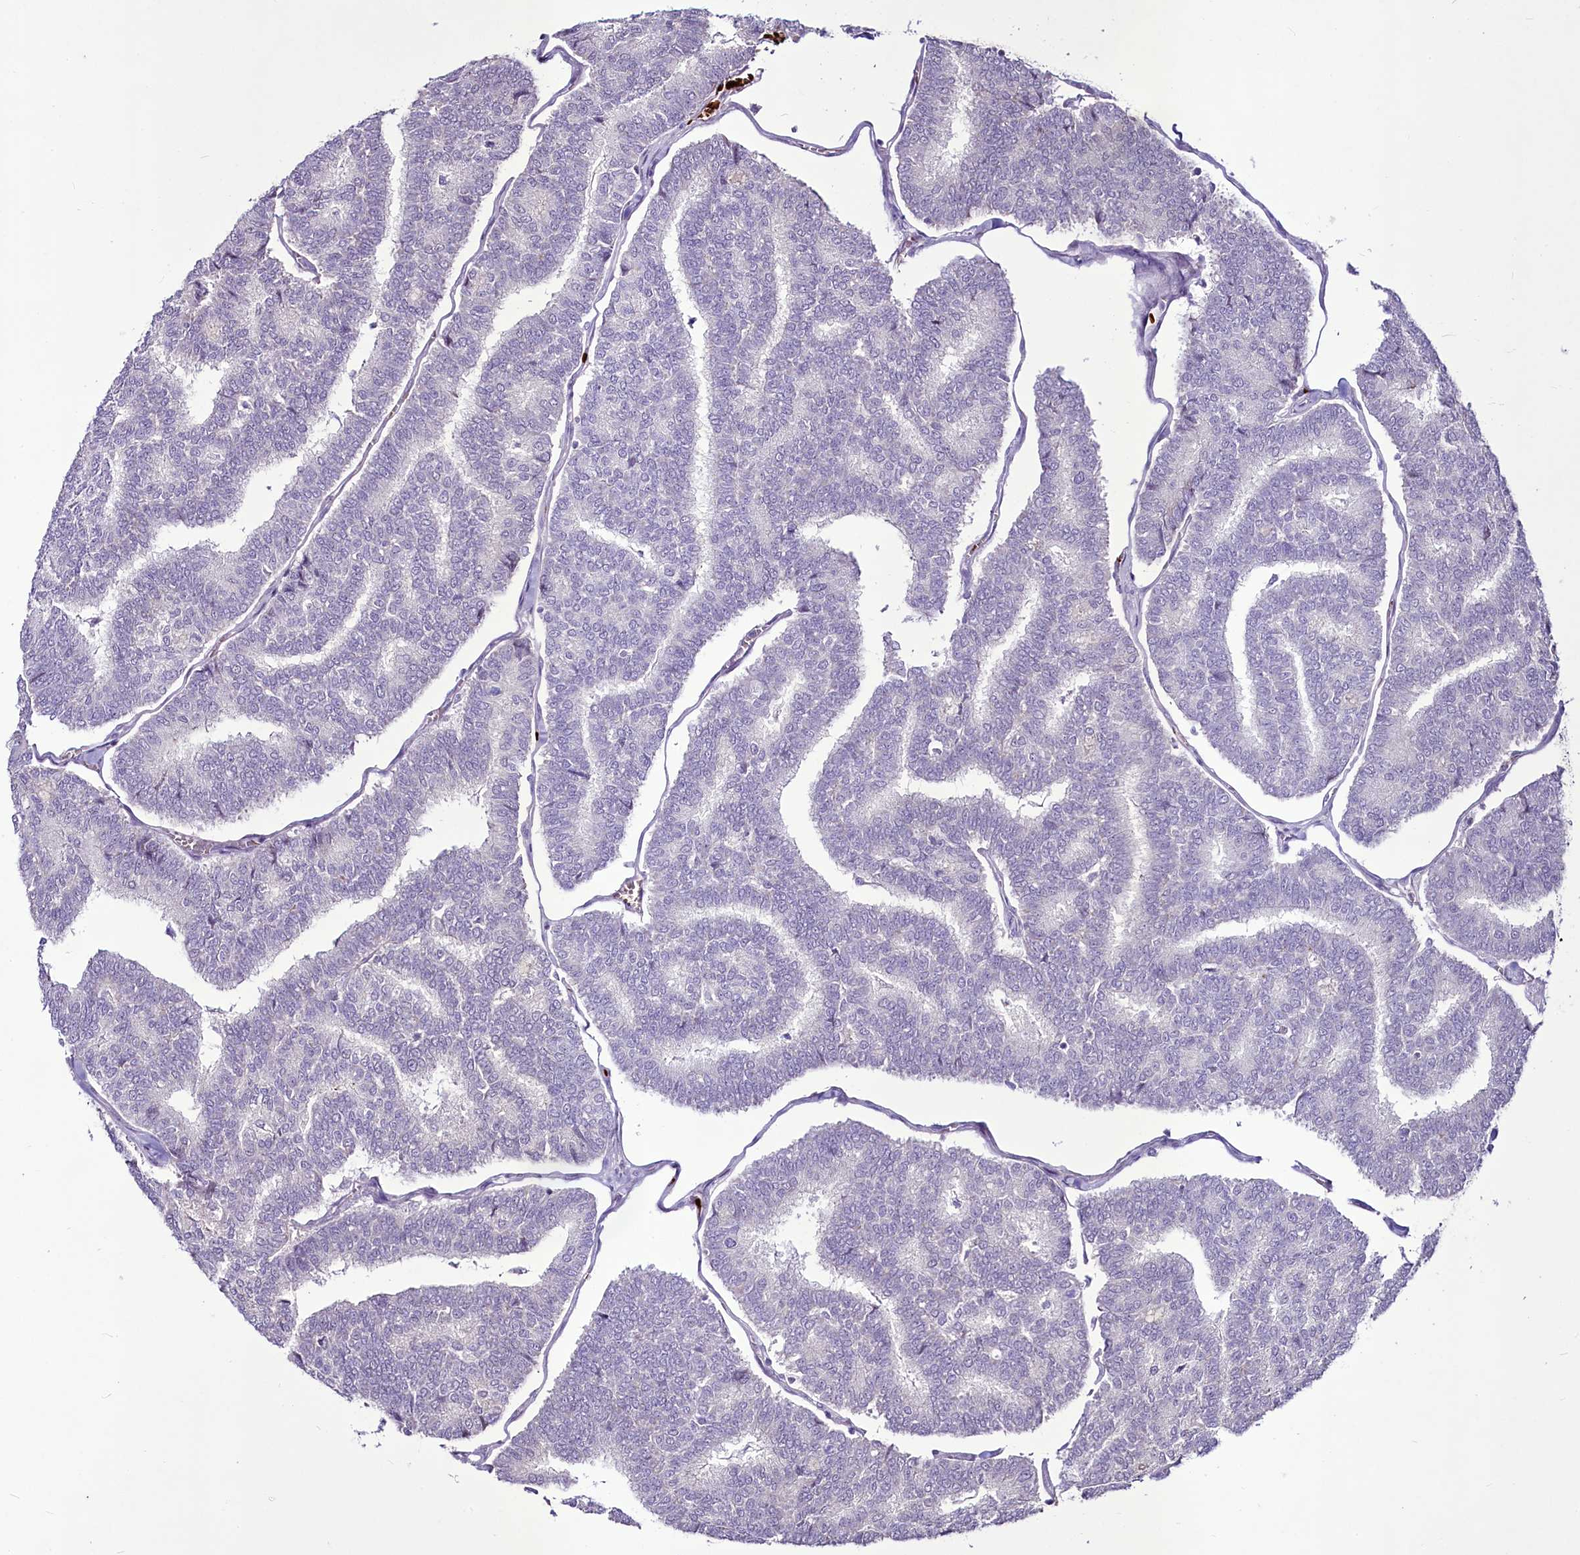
{"staining": {"intensity": "negative", "quantity": "none", "location": "none"}, "tissue": "thyroid cancer", "cell_type": "Tumor cells", "image_type": "cancer", "snomed": [{"axis": "morphology", "description": "Papillary adenocarcinoma, NOS"}, {"axis": "topography", "description": "Thyroid gland"}], "caption": "Protein analysis of papillary adenocarcinoma (thyroid) shows no significant expression in tumor cells.", "gene": "SUSD3", "patient": {"sex": "female", "age": 35}}